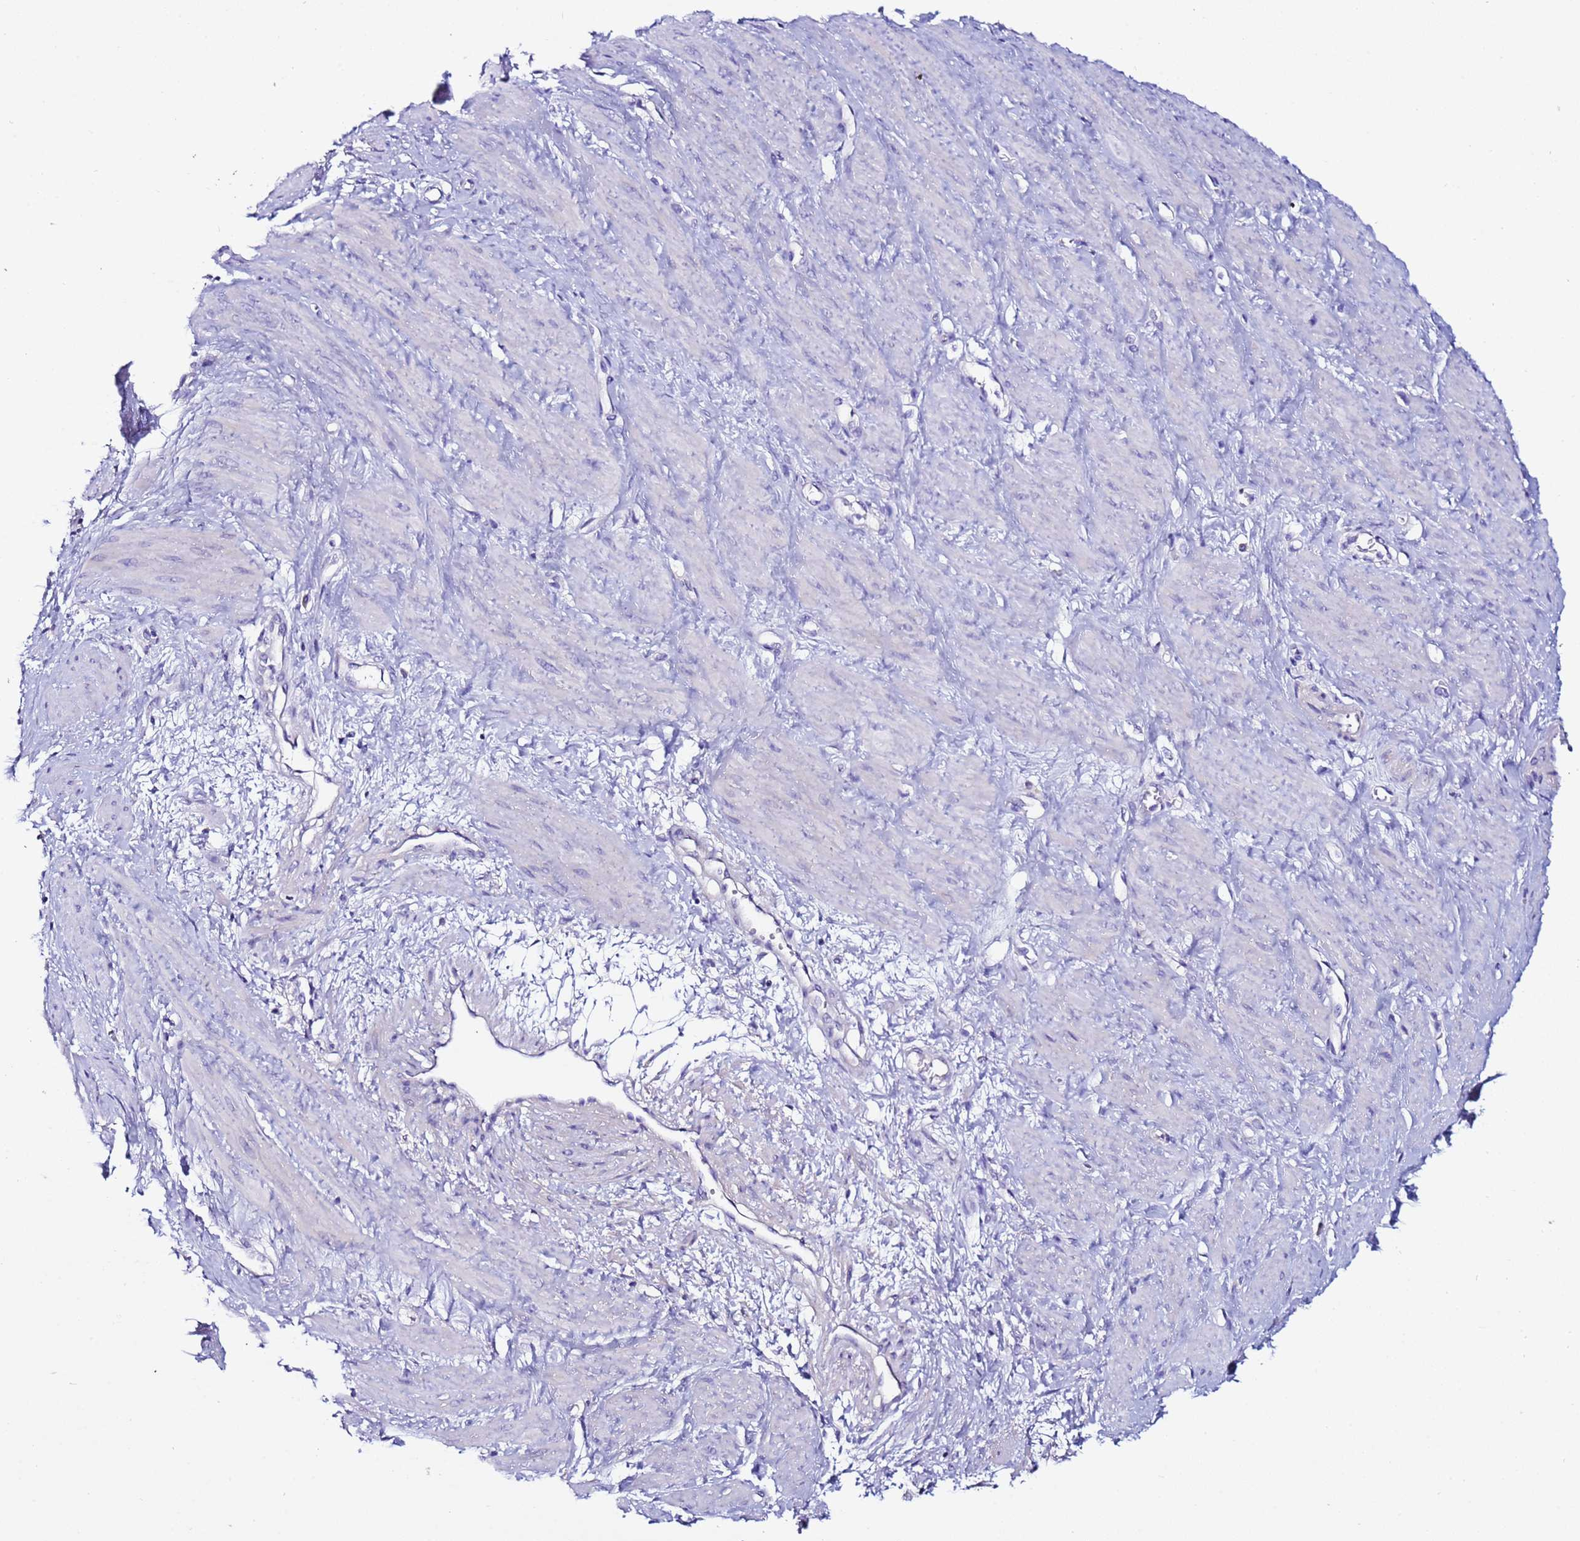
{"staining": {"intensity": "negative", "quantity": "none", "location": "none"}, "tissue": "smooth muscle", "cell_type": "Smooth muscle cells", "image_type": "normal", "snomed": [{"axis": "morphology", "description": "Normal tissue, NOS"}, {"axis": "topography", "description": "Smooth muscle"}, {"axis": "topography", "description": "Uterus"}], "caption": "DAB (3,3'-diaminobenzidine) immunohistochemical staining of normal human smooth muscle shows no significant positivity in smooth muscle cells.", "gene": "MYBPC3", "patient": {"sex": "female", "age": 39}}